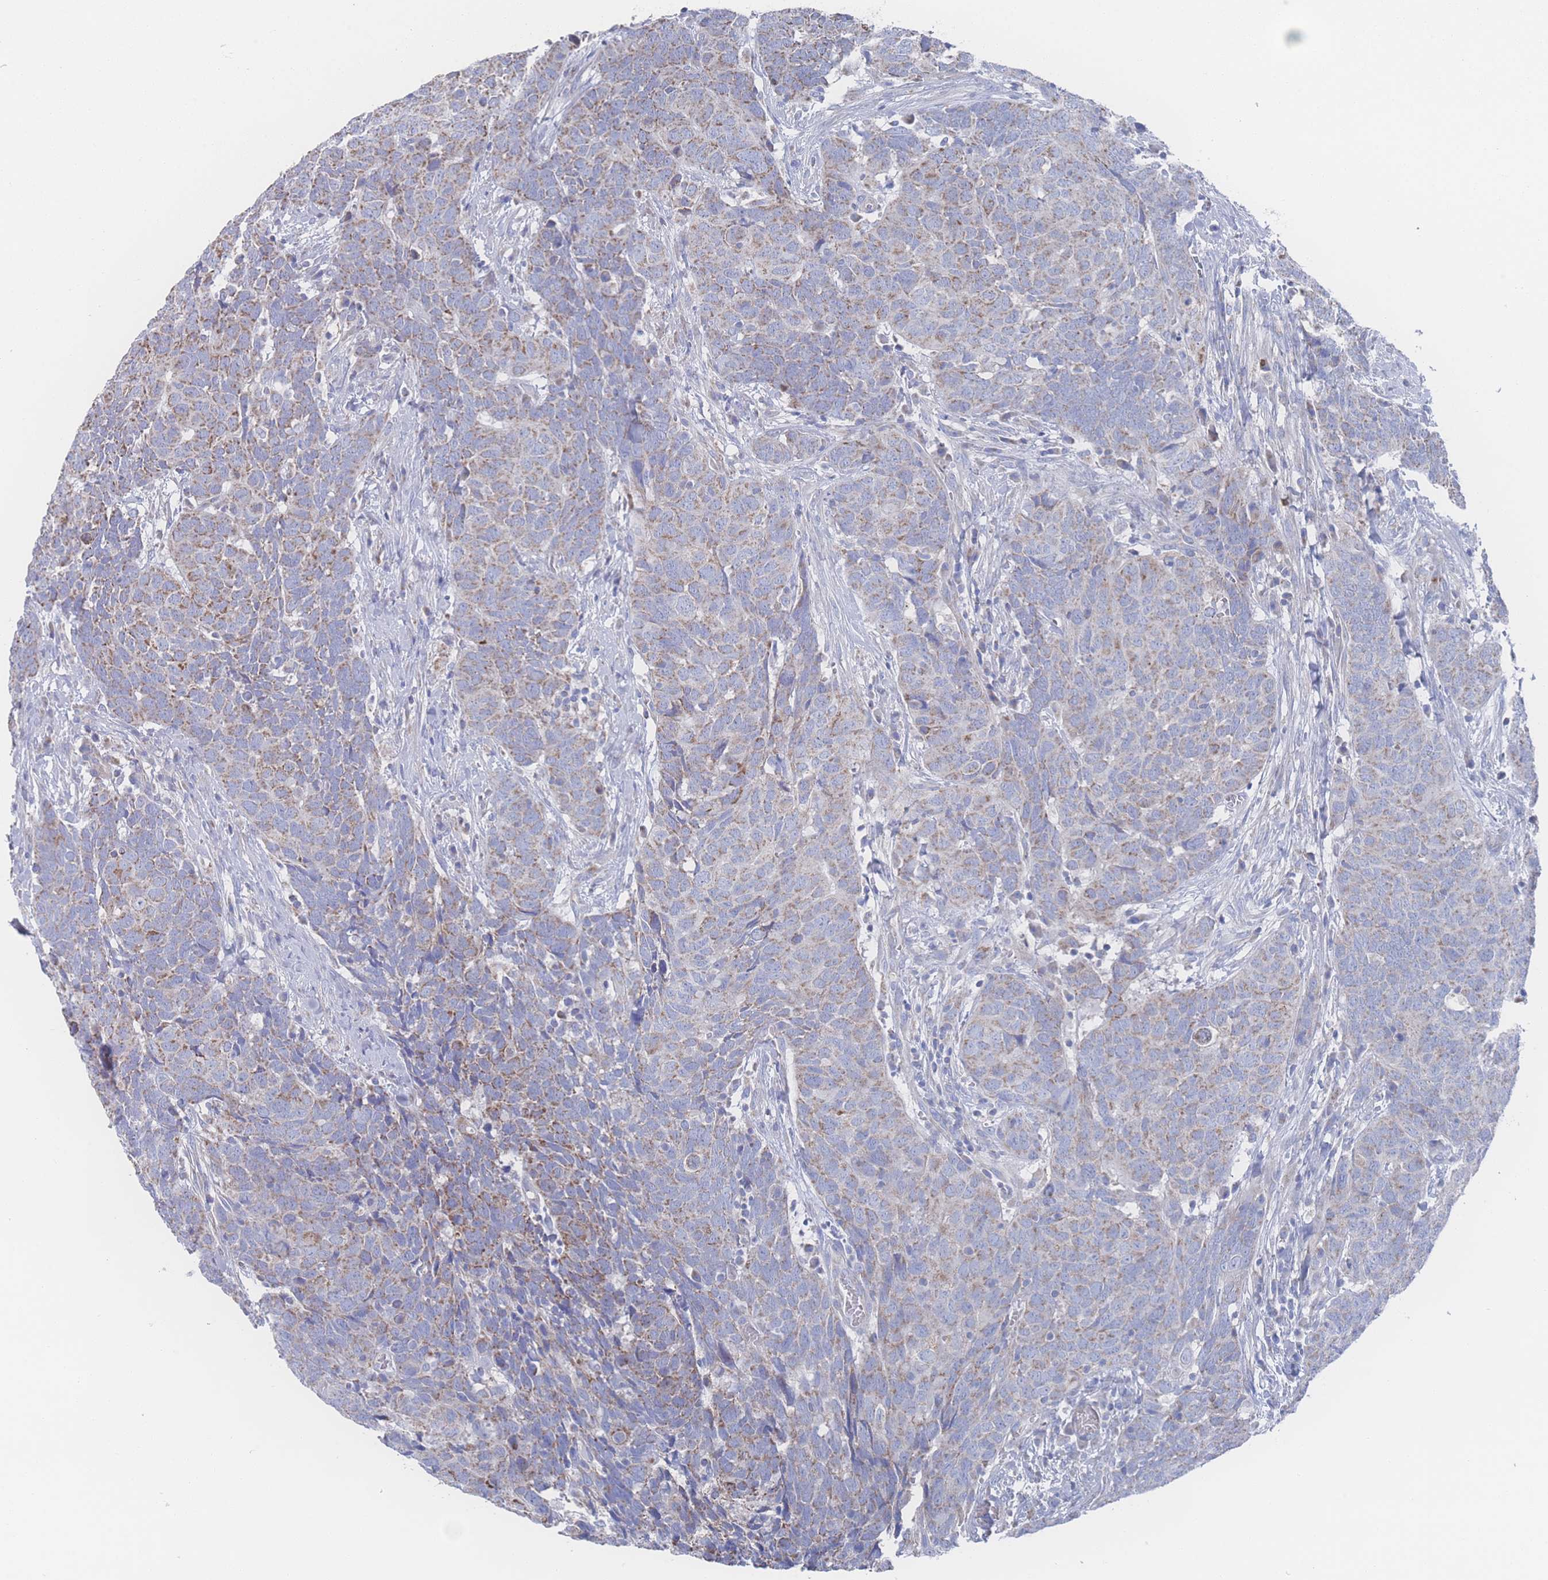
{"staining": {"intensity": "moderate", "quantity": "25%-75%", "location": "cytoplasmic/membranous"}, "tissue": "head and neck cancer", "cell_type": "Tumor cells", "image_type": "cancer", "snomed": [{"axis": "morphology", "description": "Squamous cell carcinoma, NOS"}, {"axis": "topography", "description": "Head-Neck"}], "caption": "DAB immunohistochemical staining of head and neck cancer reveals moderate cytoplasmic/membranous protein positivity in about 25%-75% of tumor cells.", "gene": "SNPH", "patient": {"sex": "male", "age": 66}}